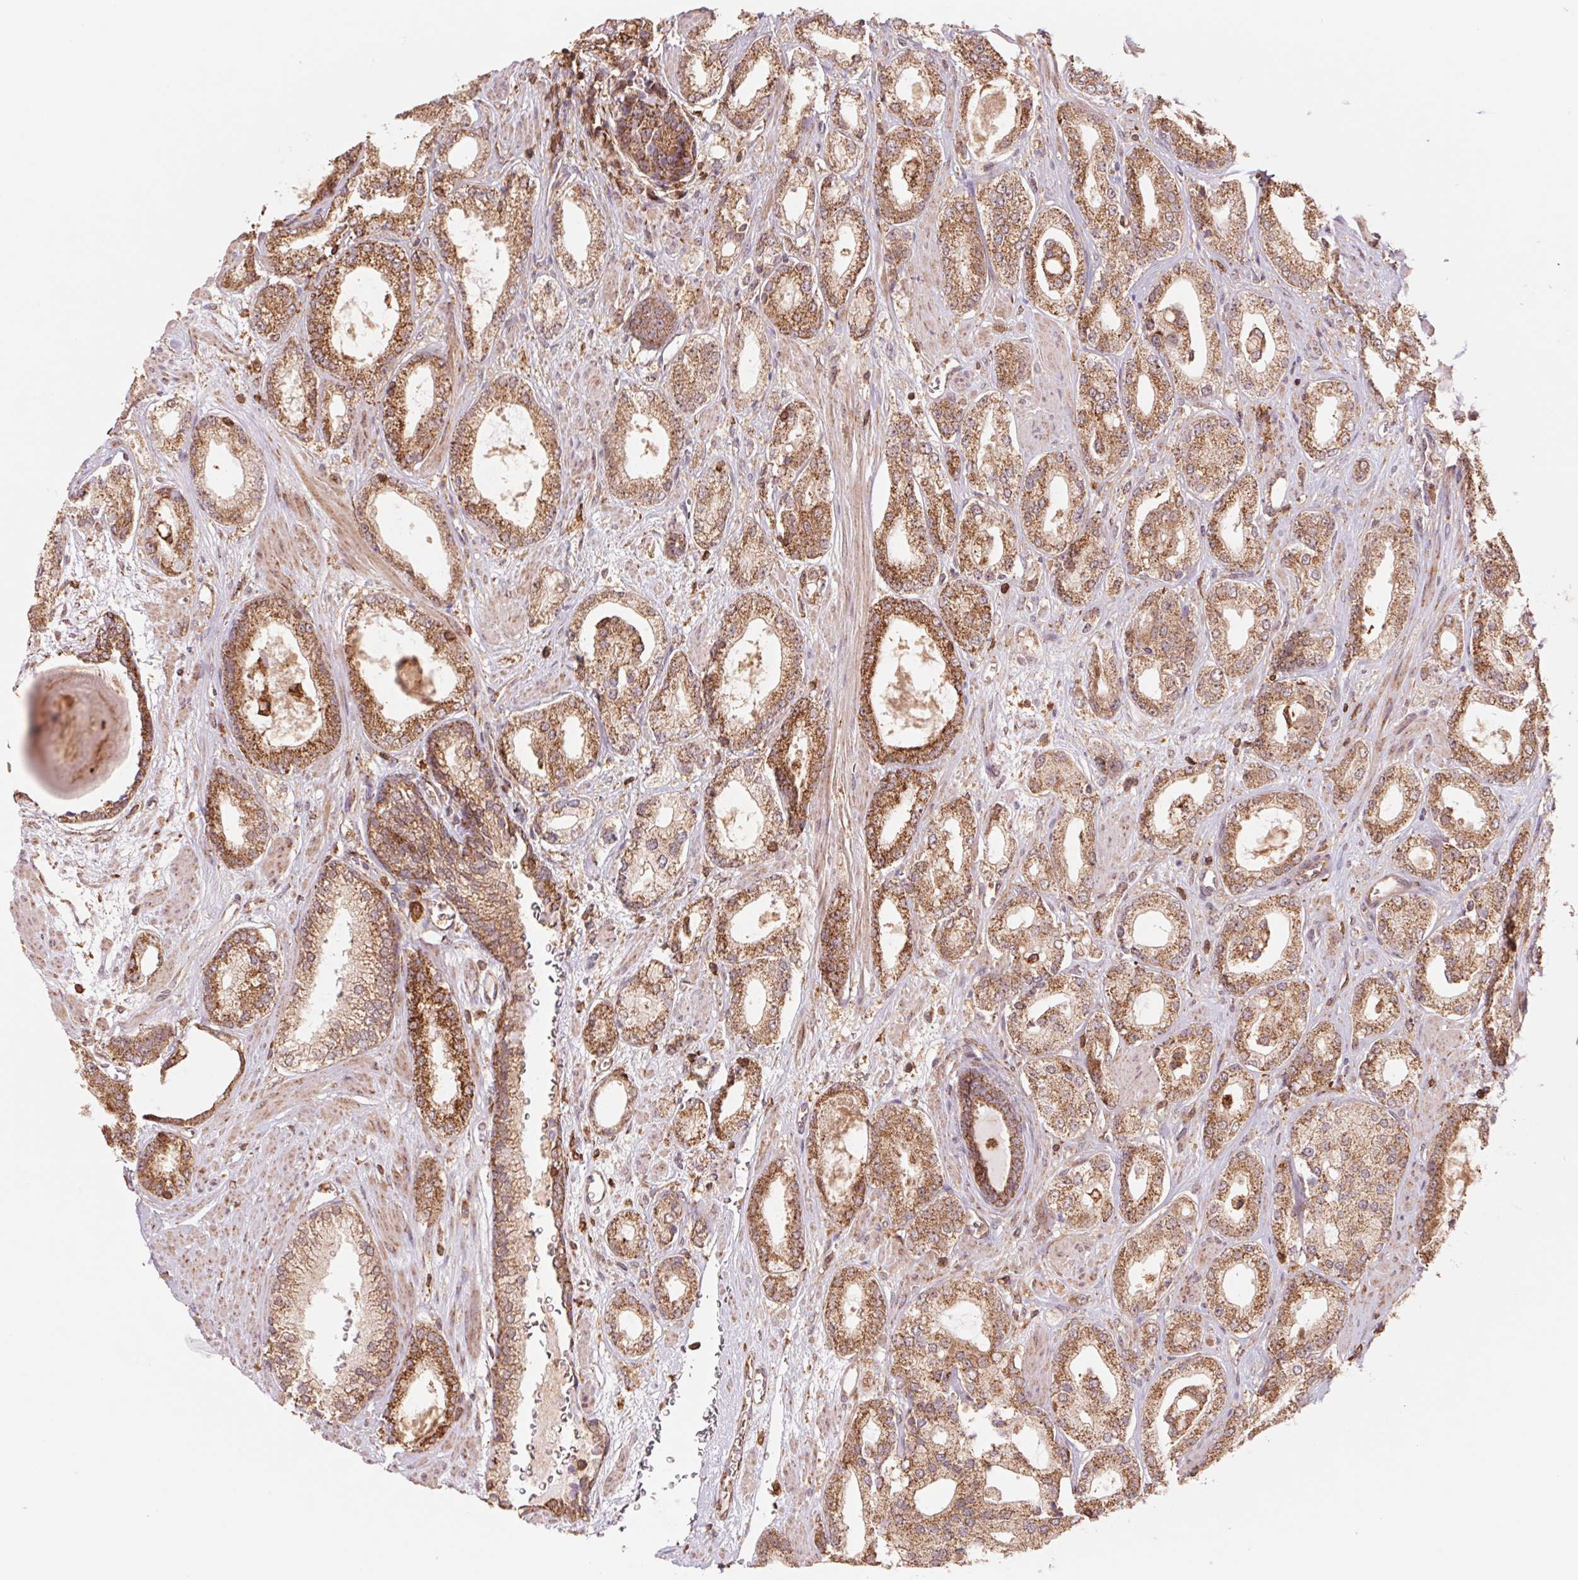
{"staining": {"intensity": "moderate", "quantity": ">75%", "location": "cytoplasmic/membranous"}, "tissue": "prostate cancer", "cell_type": "Tumor cells", "image_type": "cancer", "snomed": [{"axis": "morphology", "description": "Adenocarcinoma, High grade"}, {"axis": "topography", "description": "Prostate"}], "caption": "The histopathology image exhibits a brown stain indicating the presence of a protein in the cytoplasmic/membranous of tumor cells in adenocarcinoma (high-grade) (prostate).", "gene": "URM1", "patient": {"sex": "male", "age": 64}}